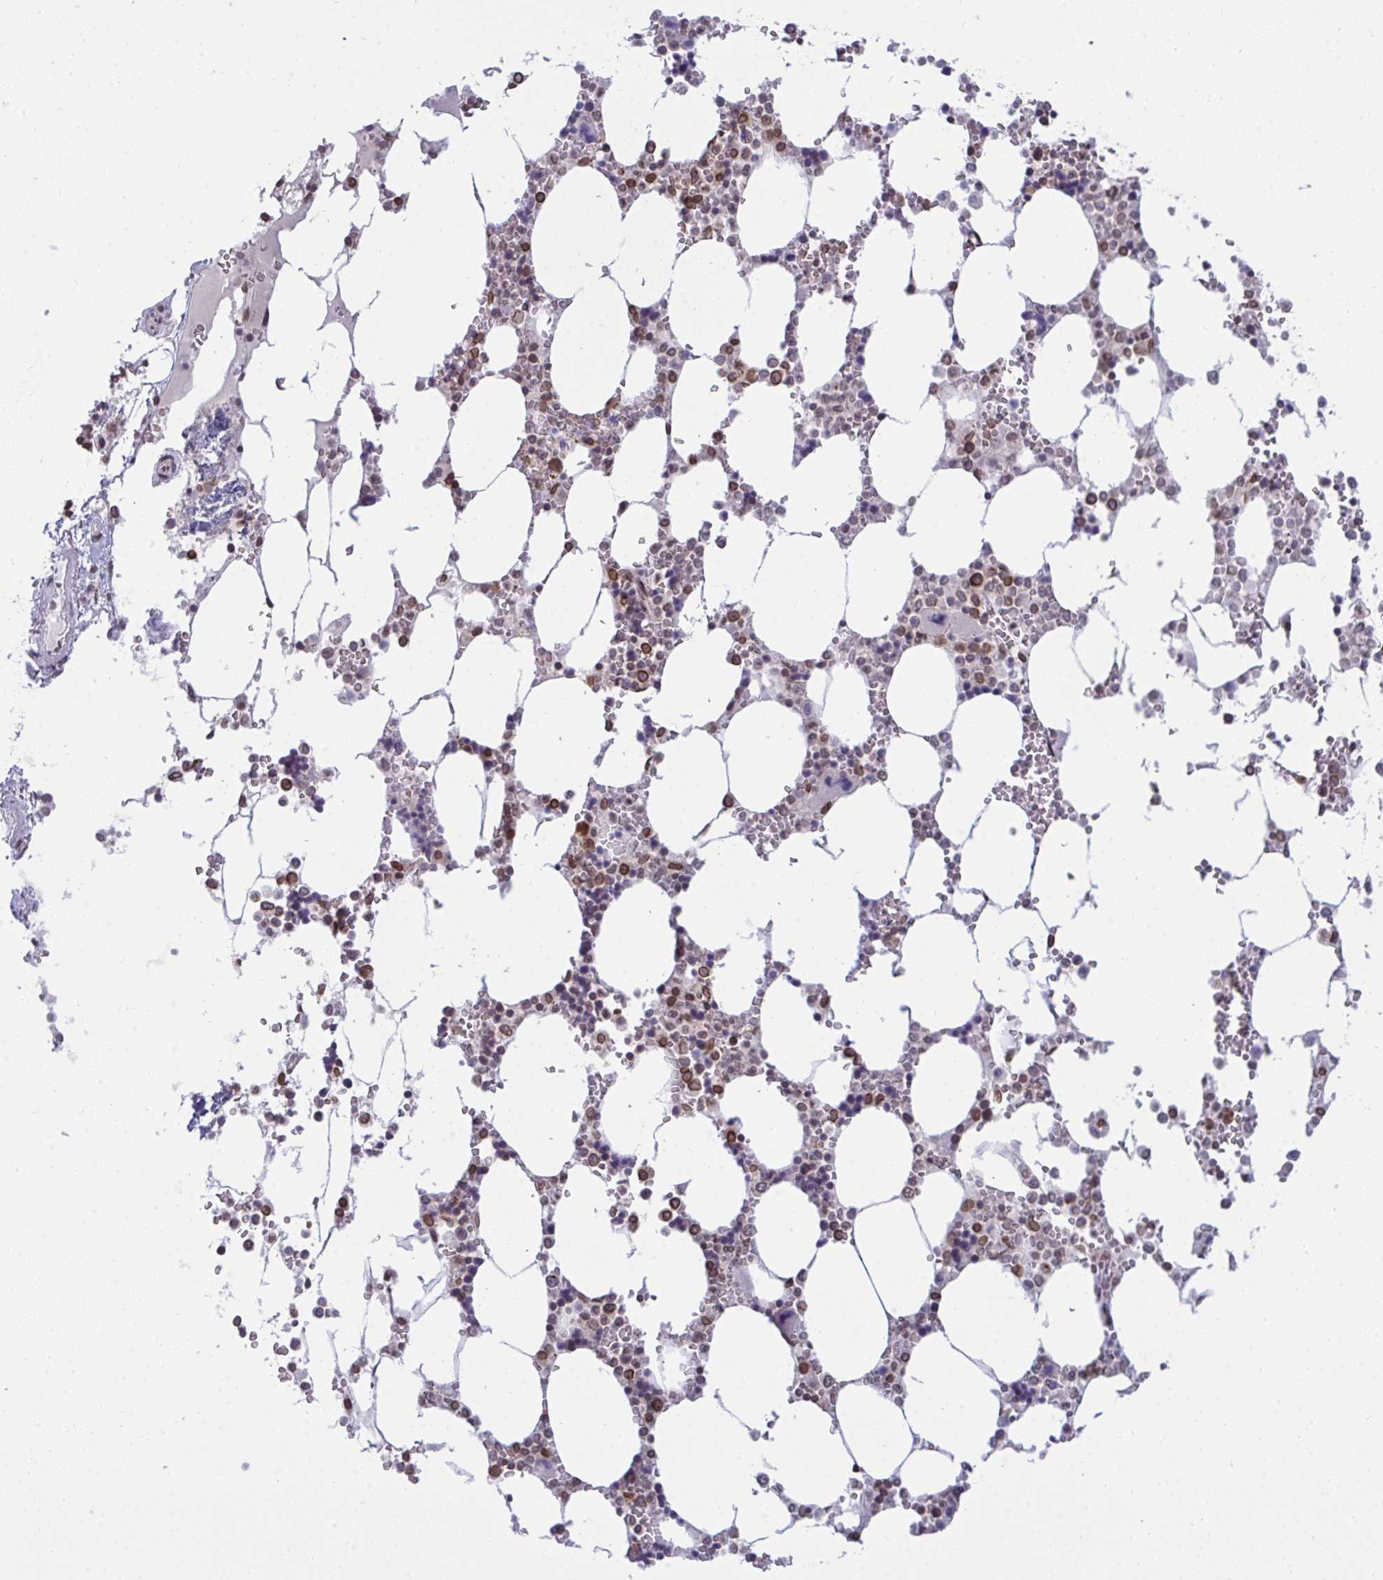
{"staining": {"intensity": "moderate", "quantity": "25%-75%", "location": "cytoplasmic/membranous,nuclear"}, "tissue": "bone marrow", "cell_type": "Hematopoietic cells", "image_type": "normal", "snomed": [{"axis": "morphology", "description": "Normal tissue, NOS"}, {"axis": "topography", "description": "Bone marrow"}], "caption": "DAB (3,3'-diaminobenzidine) immunohistochemical staining of normal bone marrow exhibits moderate cytoplasmic/membranous,nuclear protein expression in approximately 25%-75% of hematopoietic cells.", "gene": "RANBP2", "patient": {"sex": "male", "age": 64}}